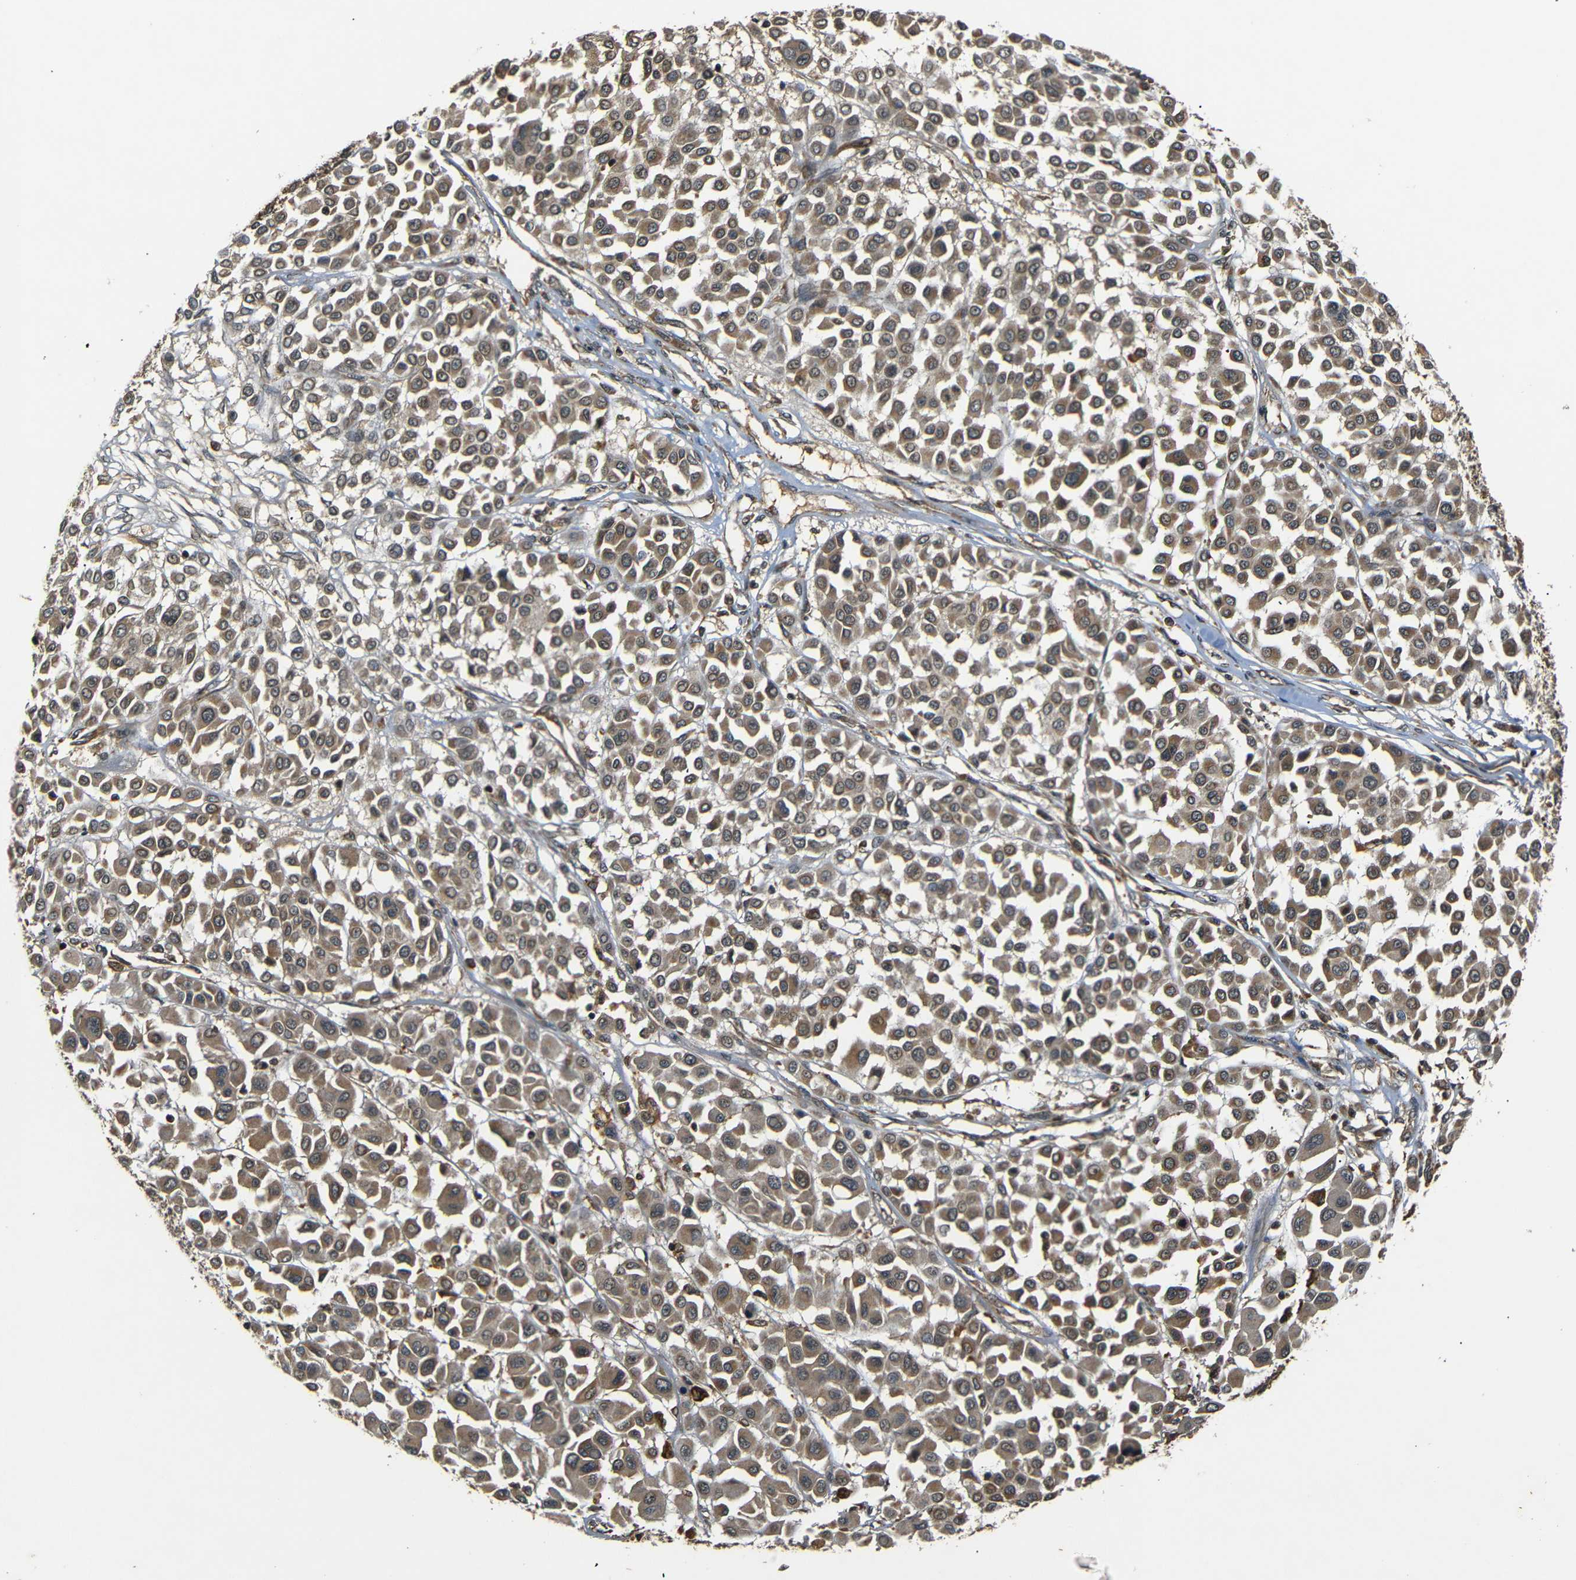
{"staining": {"intensity": "moderate", "quantity": ">75%", "location": "cytoplasmic/membranous"}, "tissue": "melanoma", "cell_type": "Tumor cells", "image_type": "cancer", "snomed": [{"axis": "morphology", "description": "Malignant melanoma, Metastatic site"}, {"axis": "topography", "description": "Soft tissue"}], "caption": "Immunohistochemical staining of human malignant melanoma (metastatic site) demonstrates medium levels of moderate cytoplasmic/membranous expression in approximately >75% of tumor cells.", "gene": "TANK", "patient": {"sex": "male", "age": 41}}